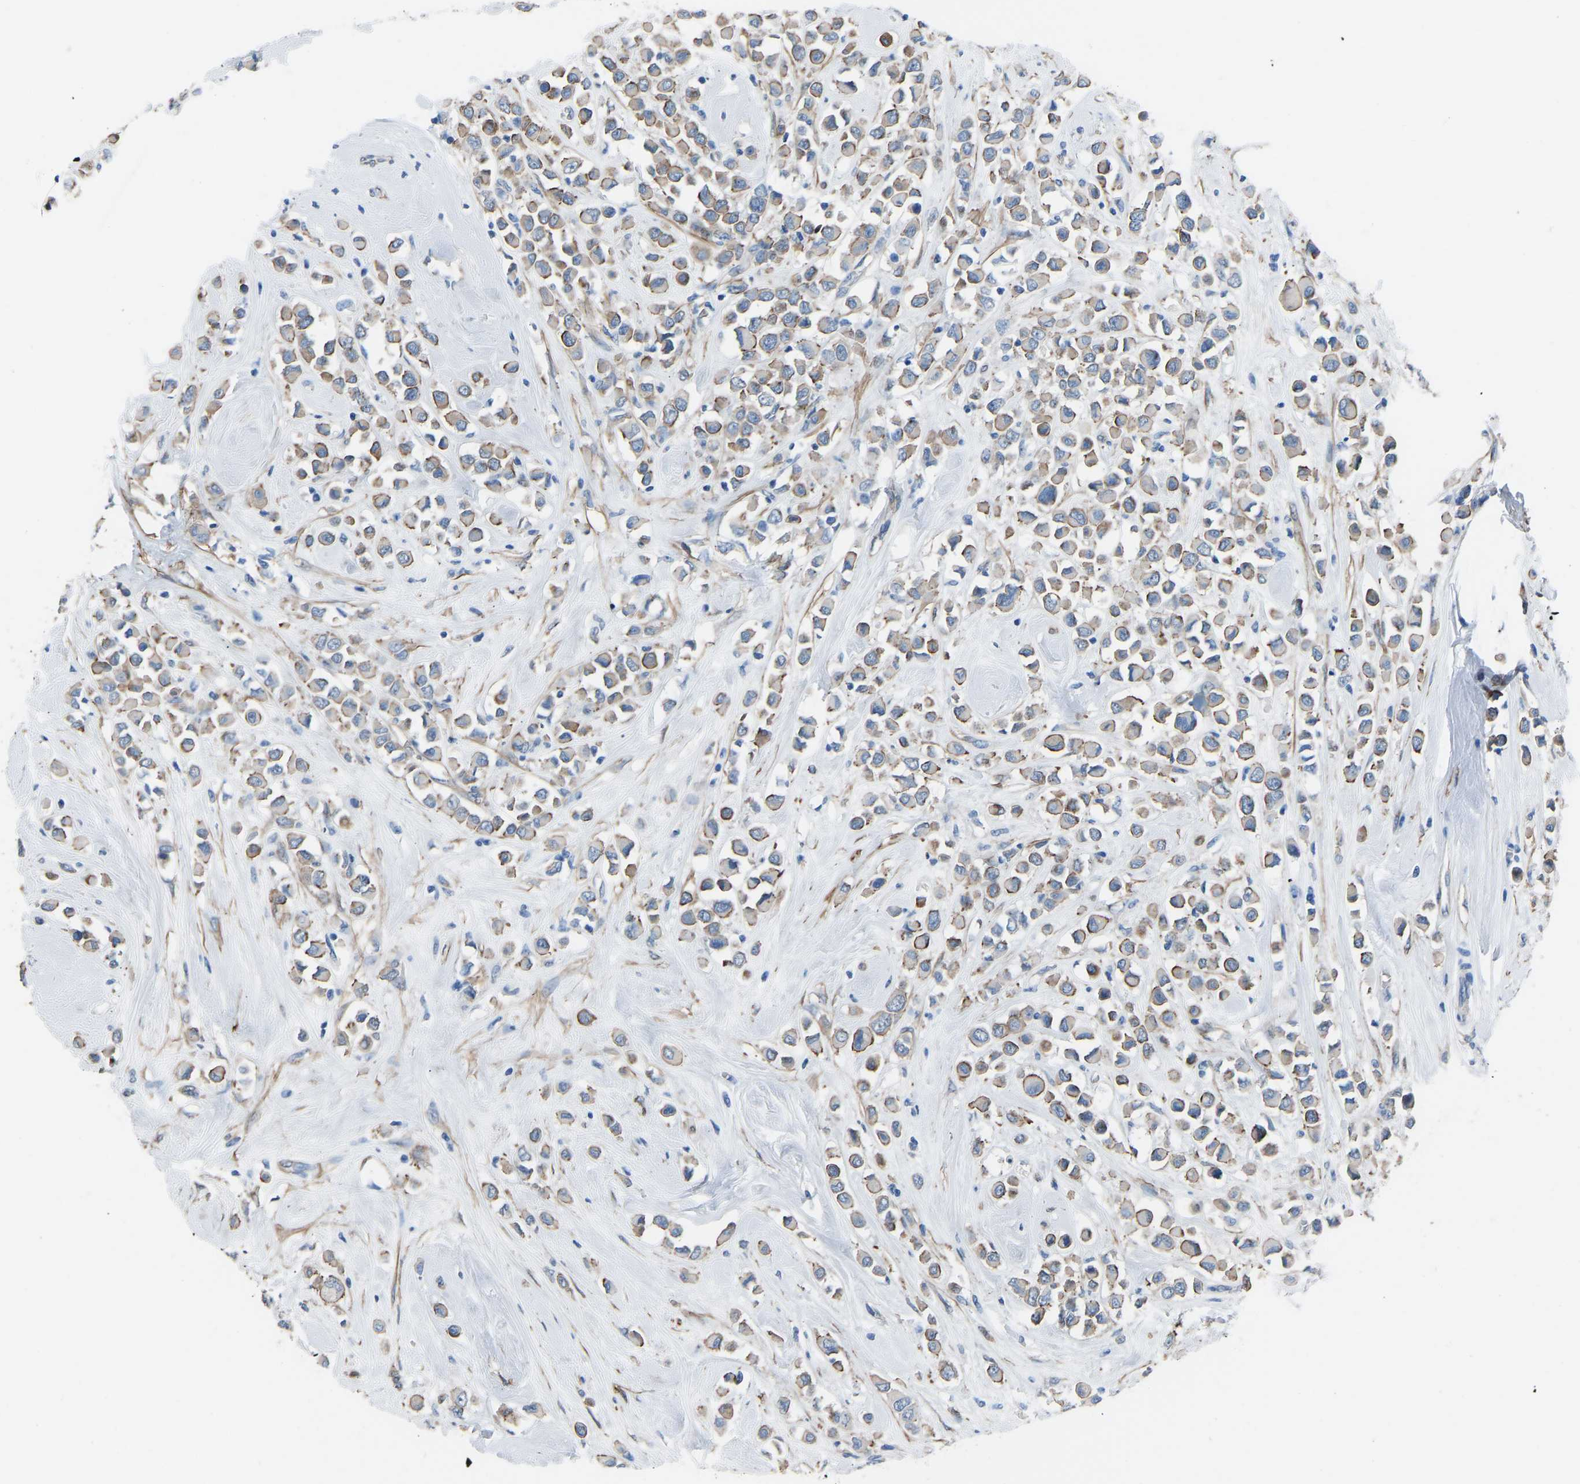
{"staining": {"intensity": "moderate", "quantity": "25%-75%", "location": "cytoplasmic/membranous"}, "tissue": "breast cancer", "cell_type": "Tumor cells", "image_type": "cancer", "snomed": [{"axis": "morphology", "description": "Duct carcinoma"}, {"axis": "topography", "description": "Breast"}], "caption": "Protein analysis of infiltrating ductal carcinoma (breast) tissue shows moderate cytoplasmic/membranous positivity in approximately 25%-75% of tumor cells.", "gene": "MYH10", "patient": {"sex": "female", "age": 61}}